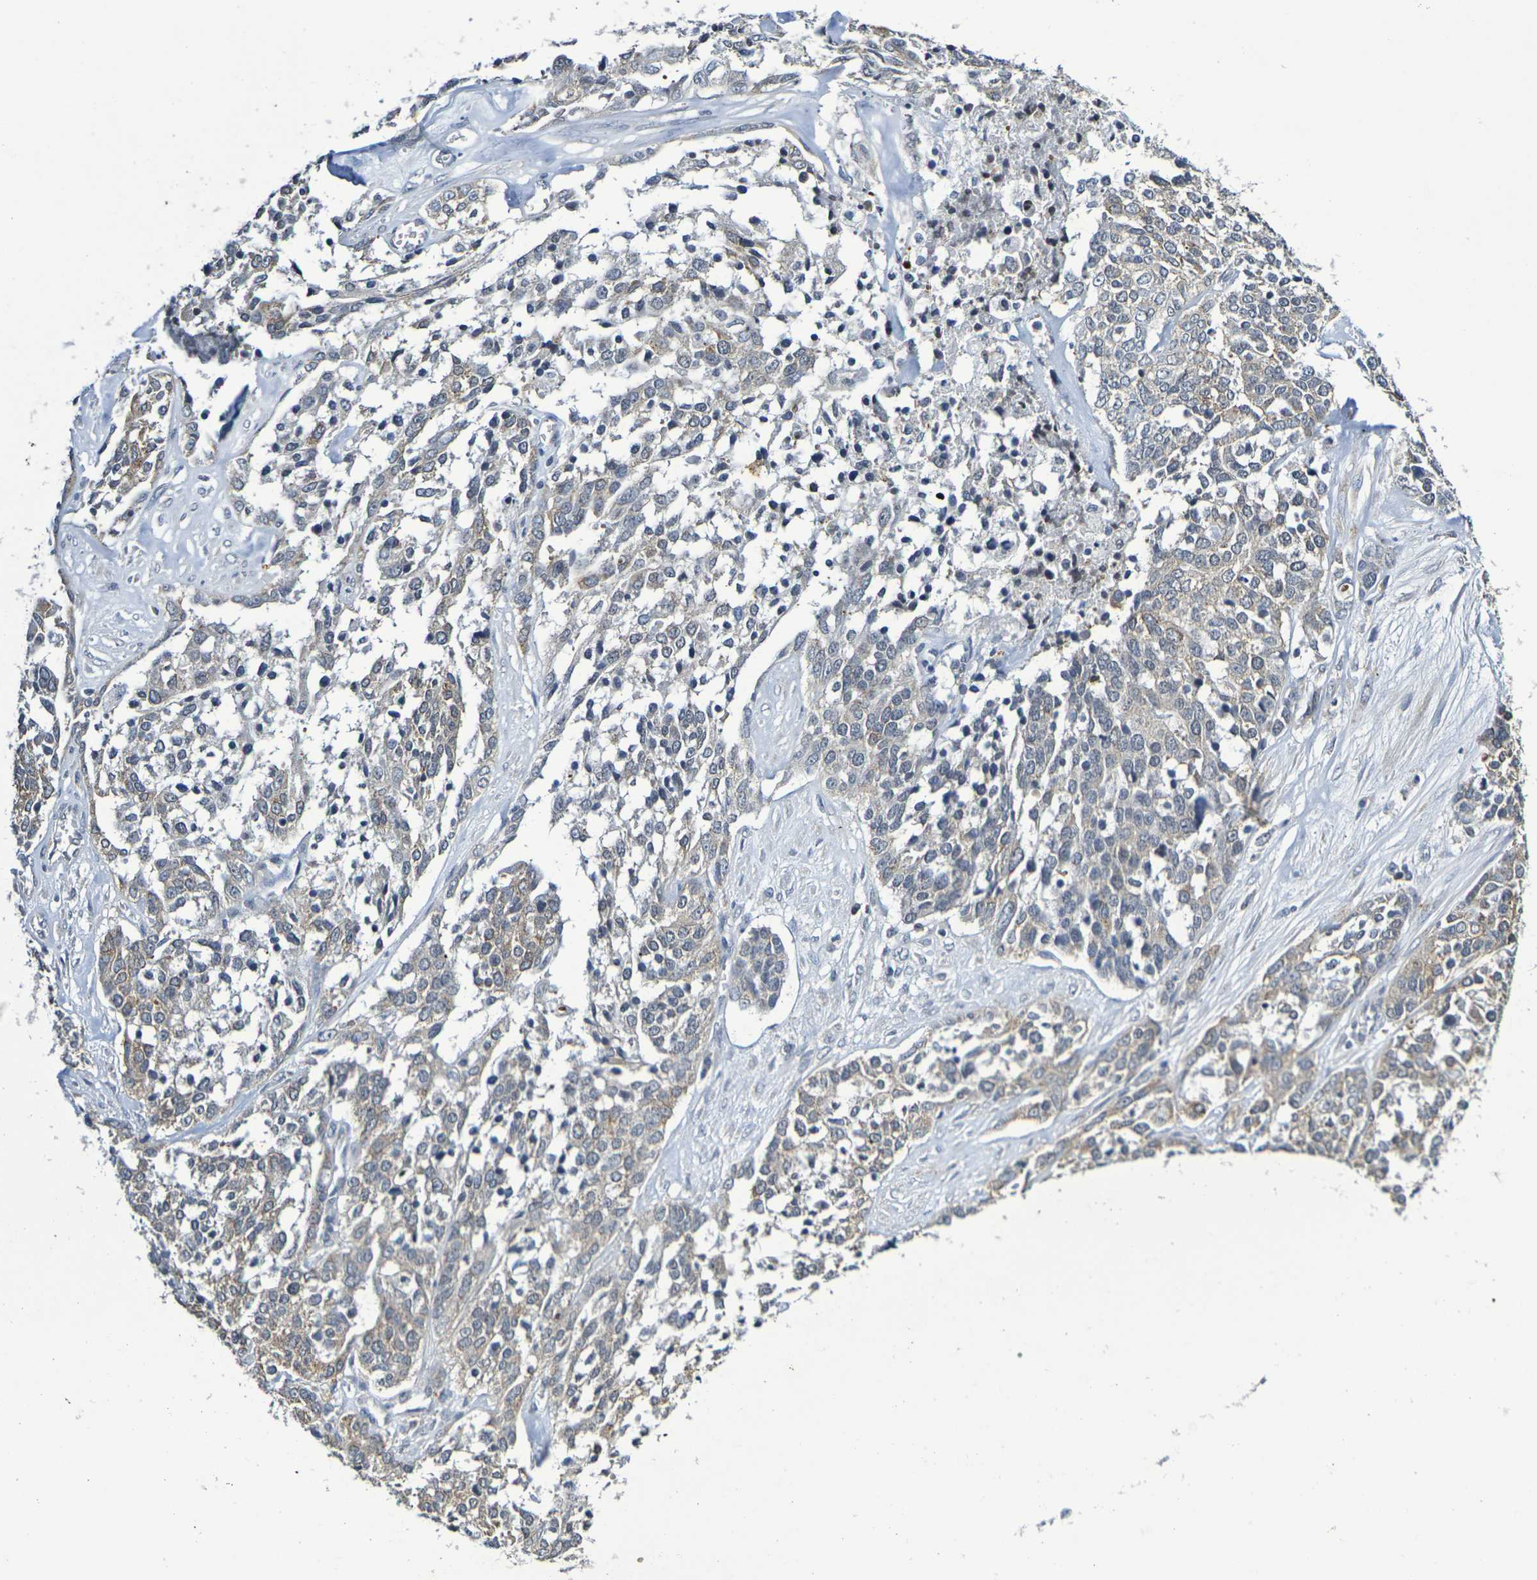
{"staining": {"intensity": "weak", "quantity": ">75%", "location": "cytoplasmic/membranous"}, "tissue": "ovarian cancer", "cell_type": "Tumor cells", "image_type": "cancer", "snomed": [{"axis": "morphology", "description": "Cystadenocarcinoma, serous, NOS"}, {"axis": "topography", "description": "Ovary"}], "caption": "Protein expression analysis of ovarian cancer exhibits weak cytoplasmic/membranous expression in about >75% of tumor cells.", "gene": "CHRNB1", "patient": {"sex": "female", "age": 44}}